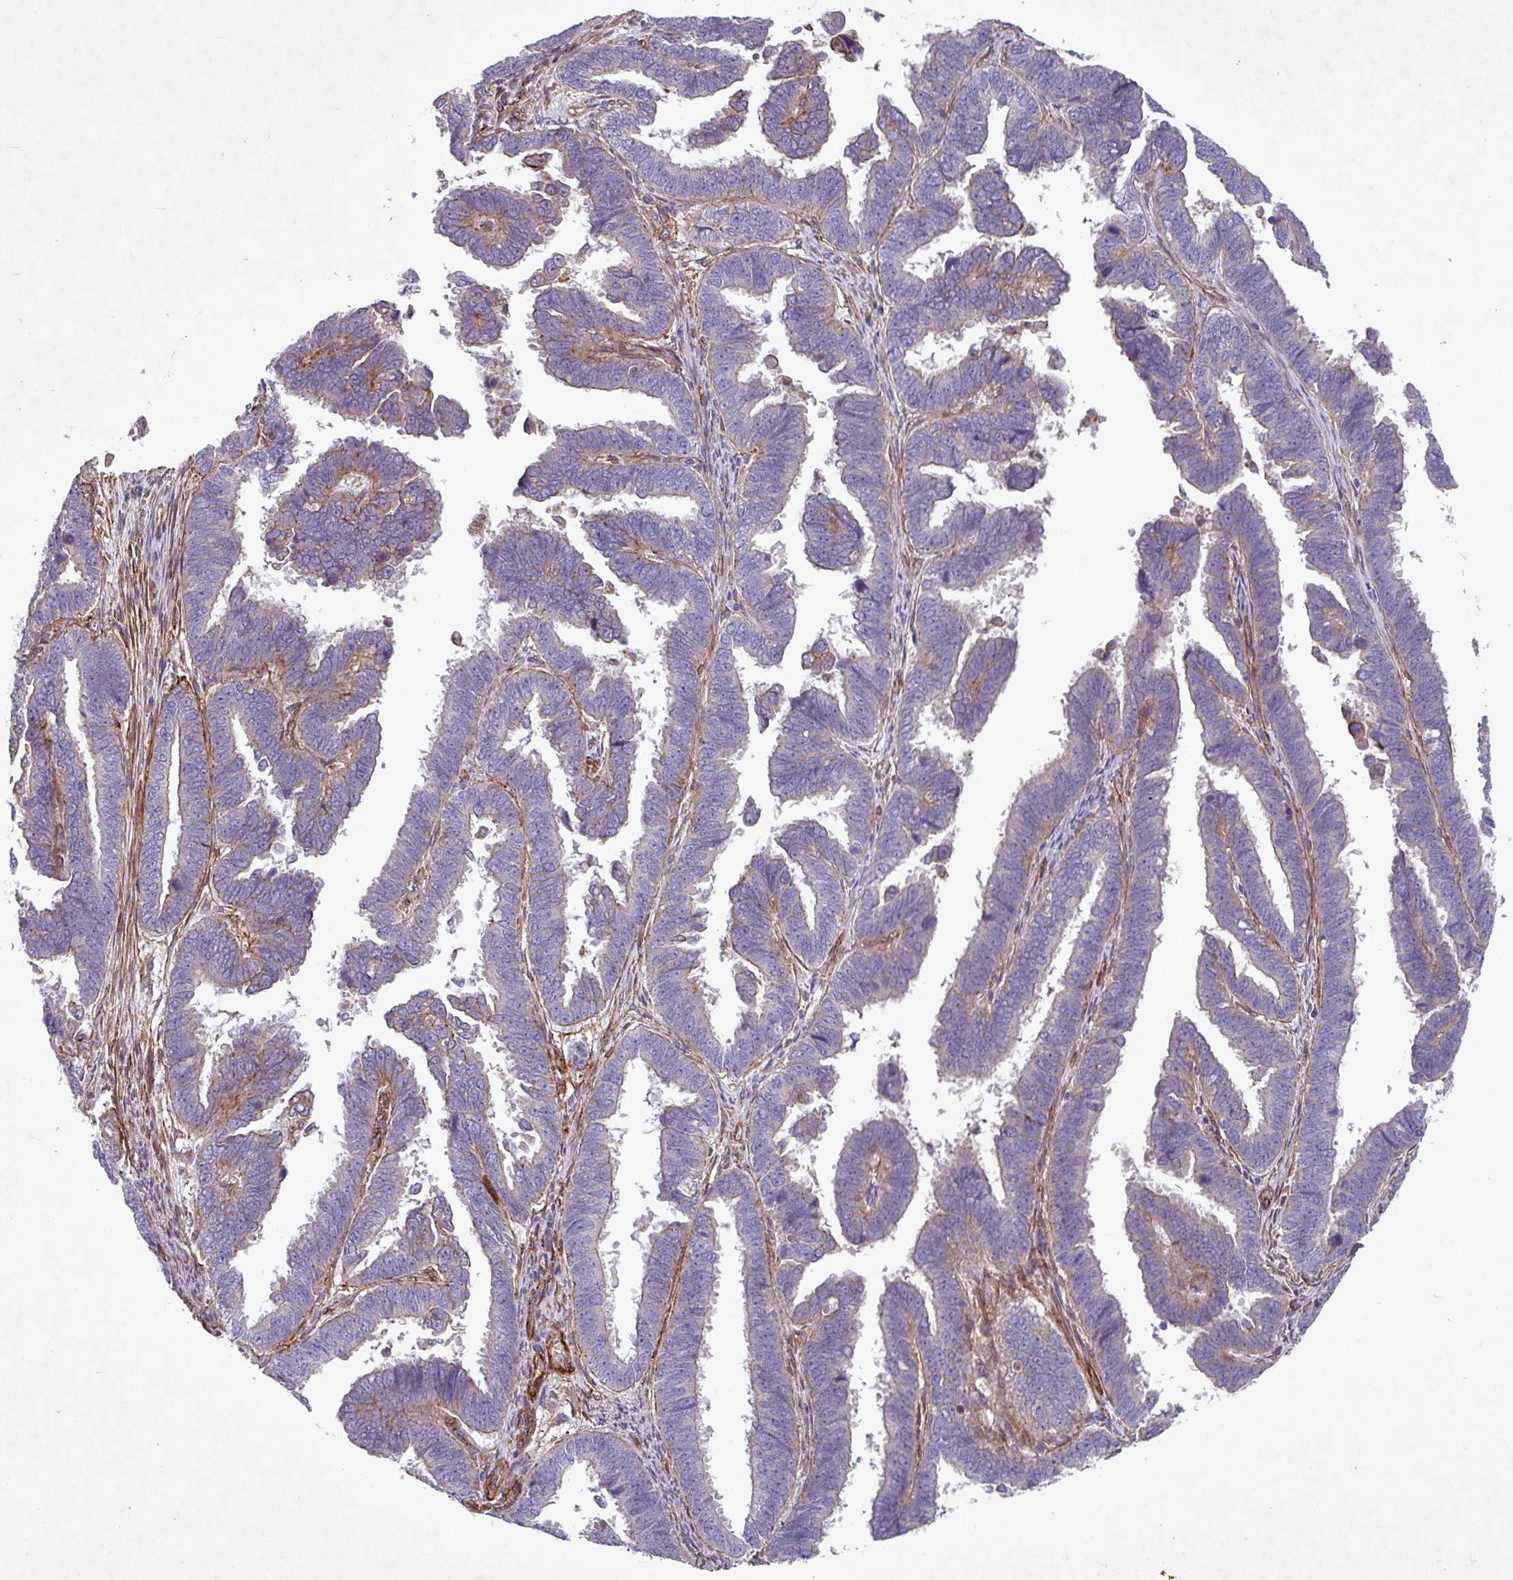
{"staining": {"intensity": "weak", "quantity": "25%-75%", "location": "cytoplasmic/membranous"}, "tissue": "endometrial cancer", "cell_type": "Tumor cells", "image_type": "cancer", "snomed": [{"axis": "morphology", "description": "Adenocarcinoma, NOS"}, {"axis": "topography", "description": "Endometrium"}], "caption": "An image of human endometrial cancer (adenocarcinoma) stained for a protein exhibits weak cytoplasmic/membranous brown staining in tumor cells.", "gene": "ATP2C2", "patient": {"sex": "female", "age": 75}}